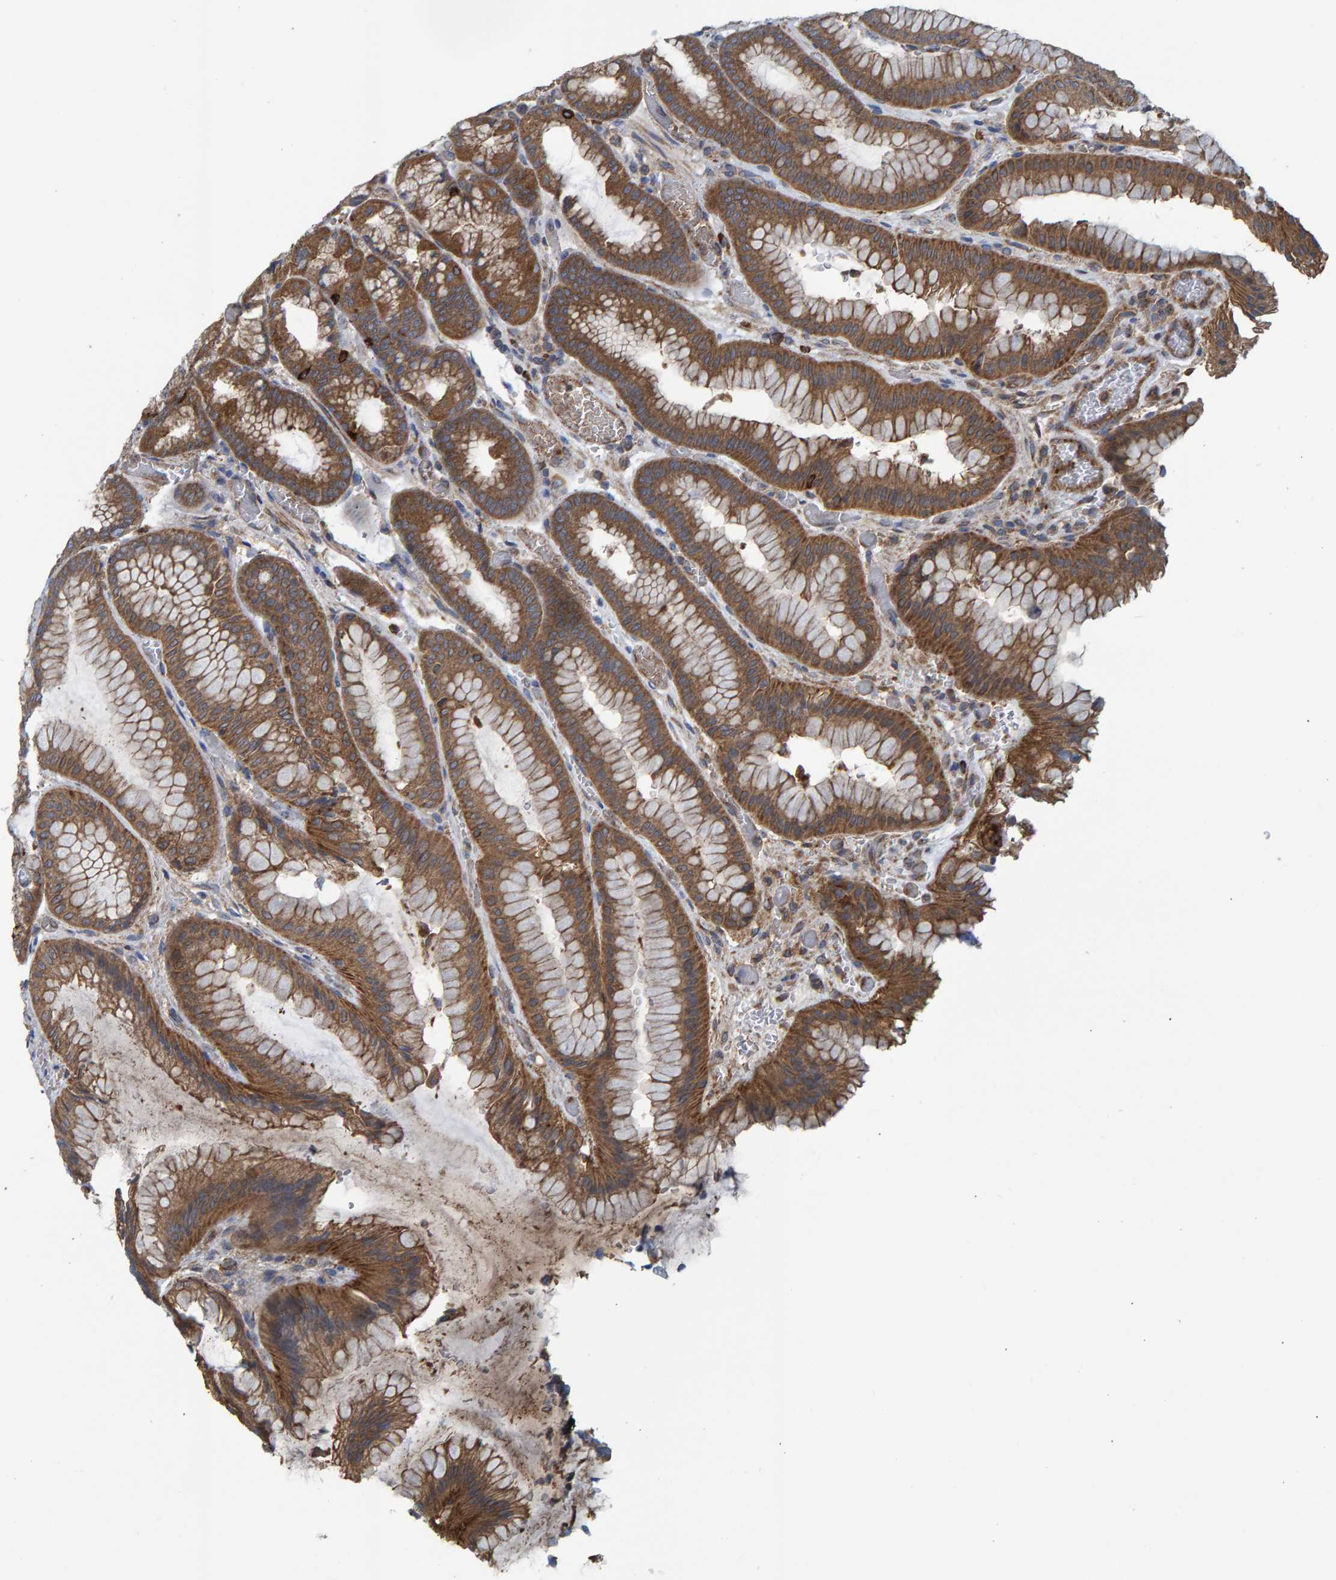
{"staining": {"intensity": "moderate", "quantity": ">75%", "location": "cytoplasmic/membranous"}, "tissue": "stomach", "cell_type": "Glandular cells", "image_type": "normal", "snomed": [{"axis": "morphology", "description": "Normal tissue, NOS"}, {"axis": "morphology", "description": "Carcinoid, malignant, NOS"}, {"axis": "topography", "description": "Stomach, upper"}], "caption": "Immunohistochemistry (IHC) staining of unremarkable stomach, which exhibits medium levels of moderate cytoplasmic/membranous staining in about >75% of glandular cells indicating moderate cytoplasmic/membranous protein staining. The staining was performed using DAB (brown) for protein detection and nuclei were counterstained in hematoxylin (blue).", "gene": "LRSAM1", "patient": {"sex": "male", "age": 39}}